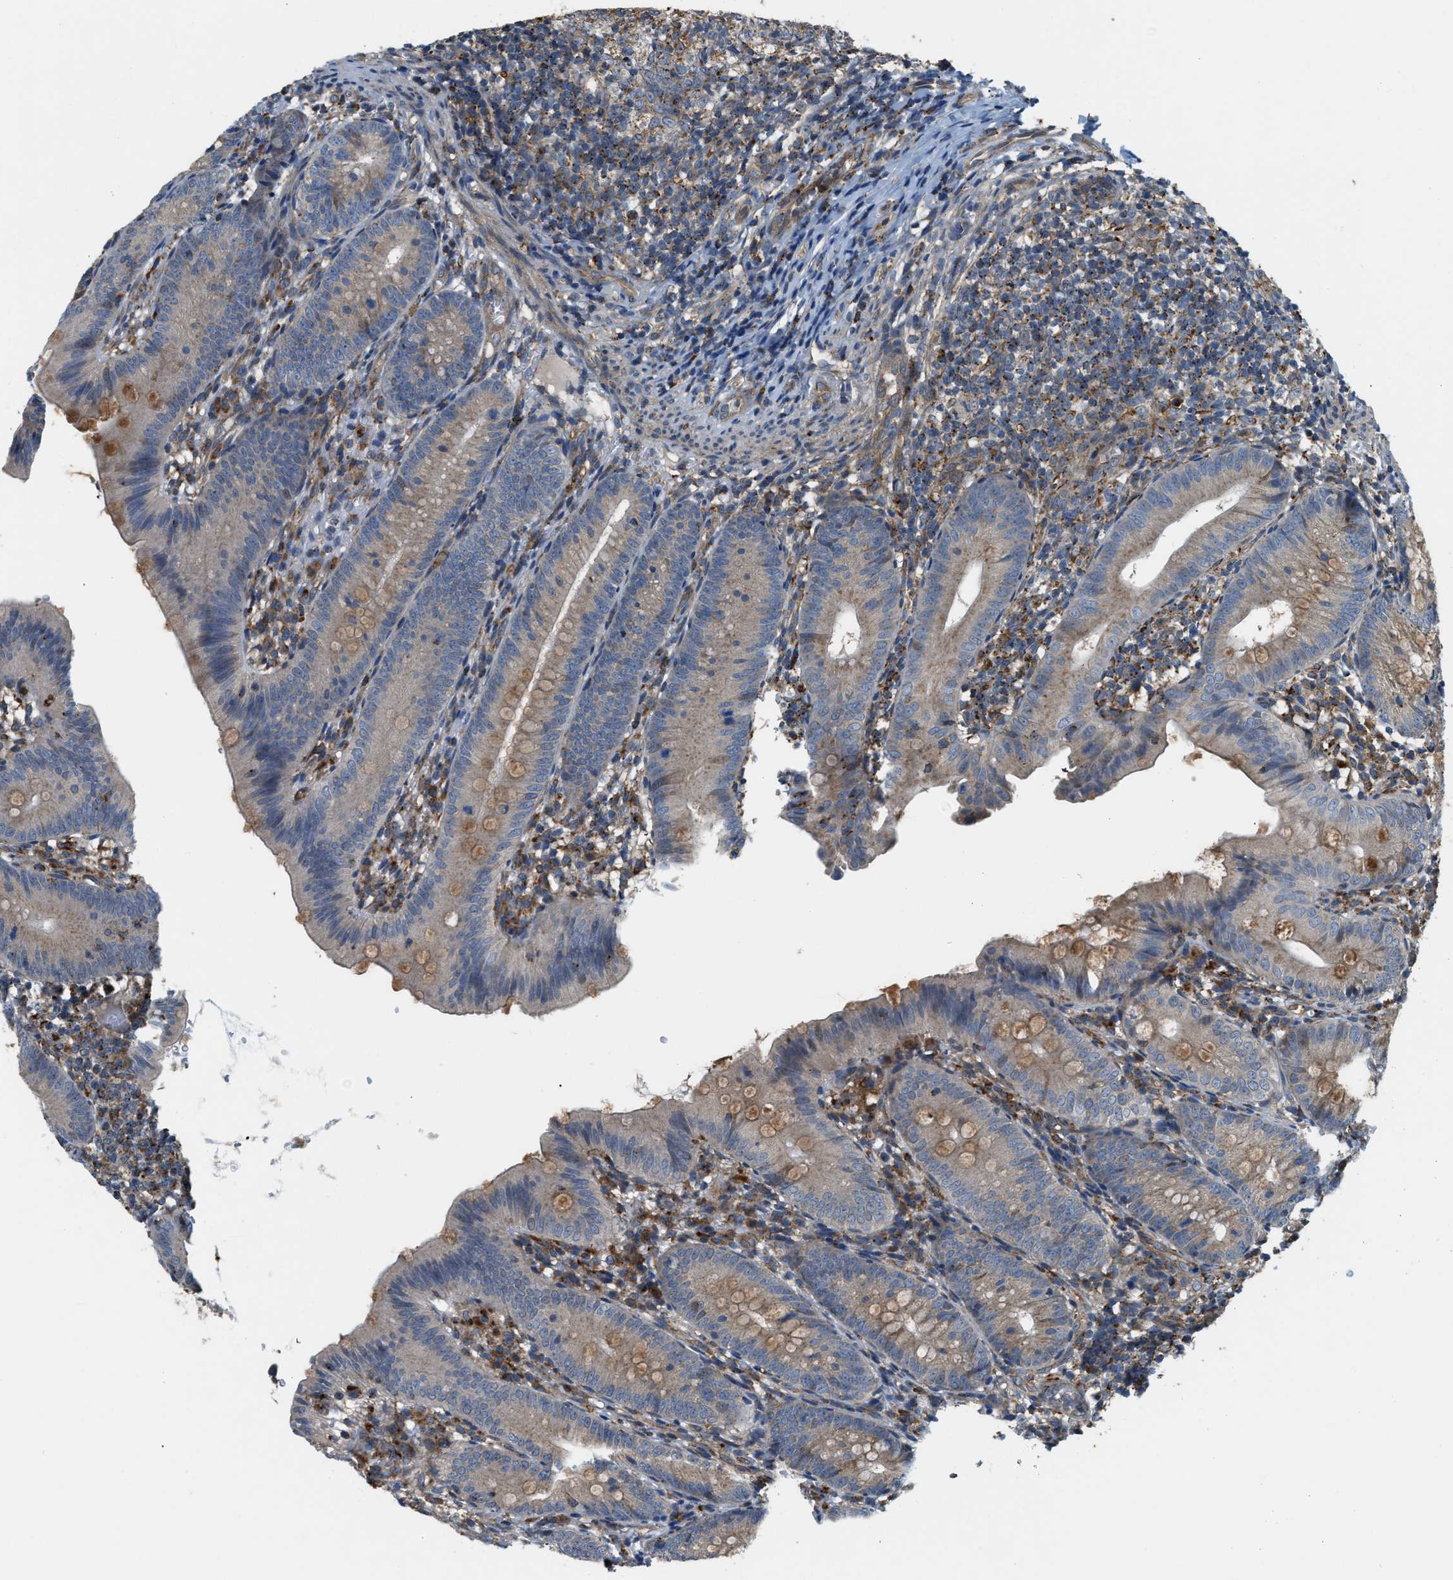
{"staining": {"intensity": "moderate", "quantity": ">75%", "location": "cytoplasmic/membranous"}, "tissue": "appendix", "cell_type": "Glandular cells", "image_type": "normal", "snomed": [{"axis": "morphology", "description": "Normal tissue, NOS"}, {"axis": "topography", "description": "Appendix"}], "caption": "Immunohistochemistry (IHC) (DAB (3,3'-diaminobenzidine)) staining of normal human appendix reveals moderate cytoplasmic/membranous protein staining in about >75% of glandular cells. Nuclei are stained in blue.", "gene": "STARD3NL", "patient": {"sex": "male", "age": 1}}